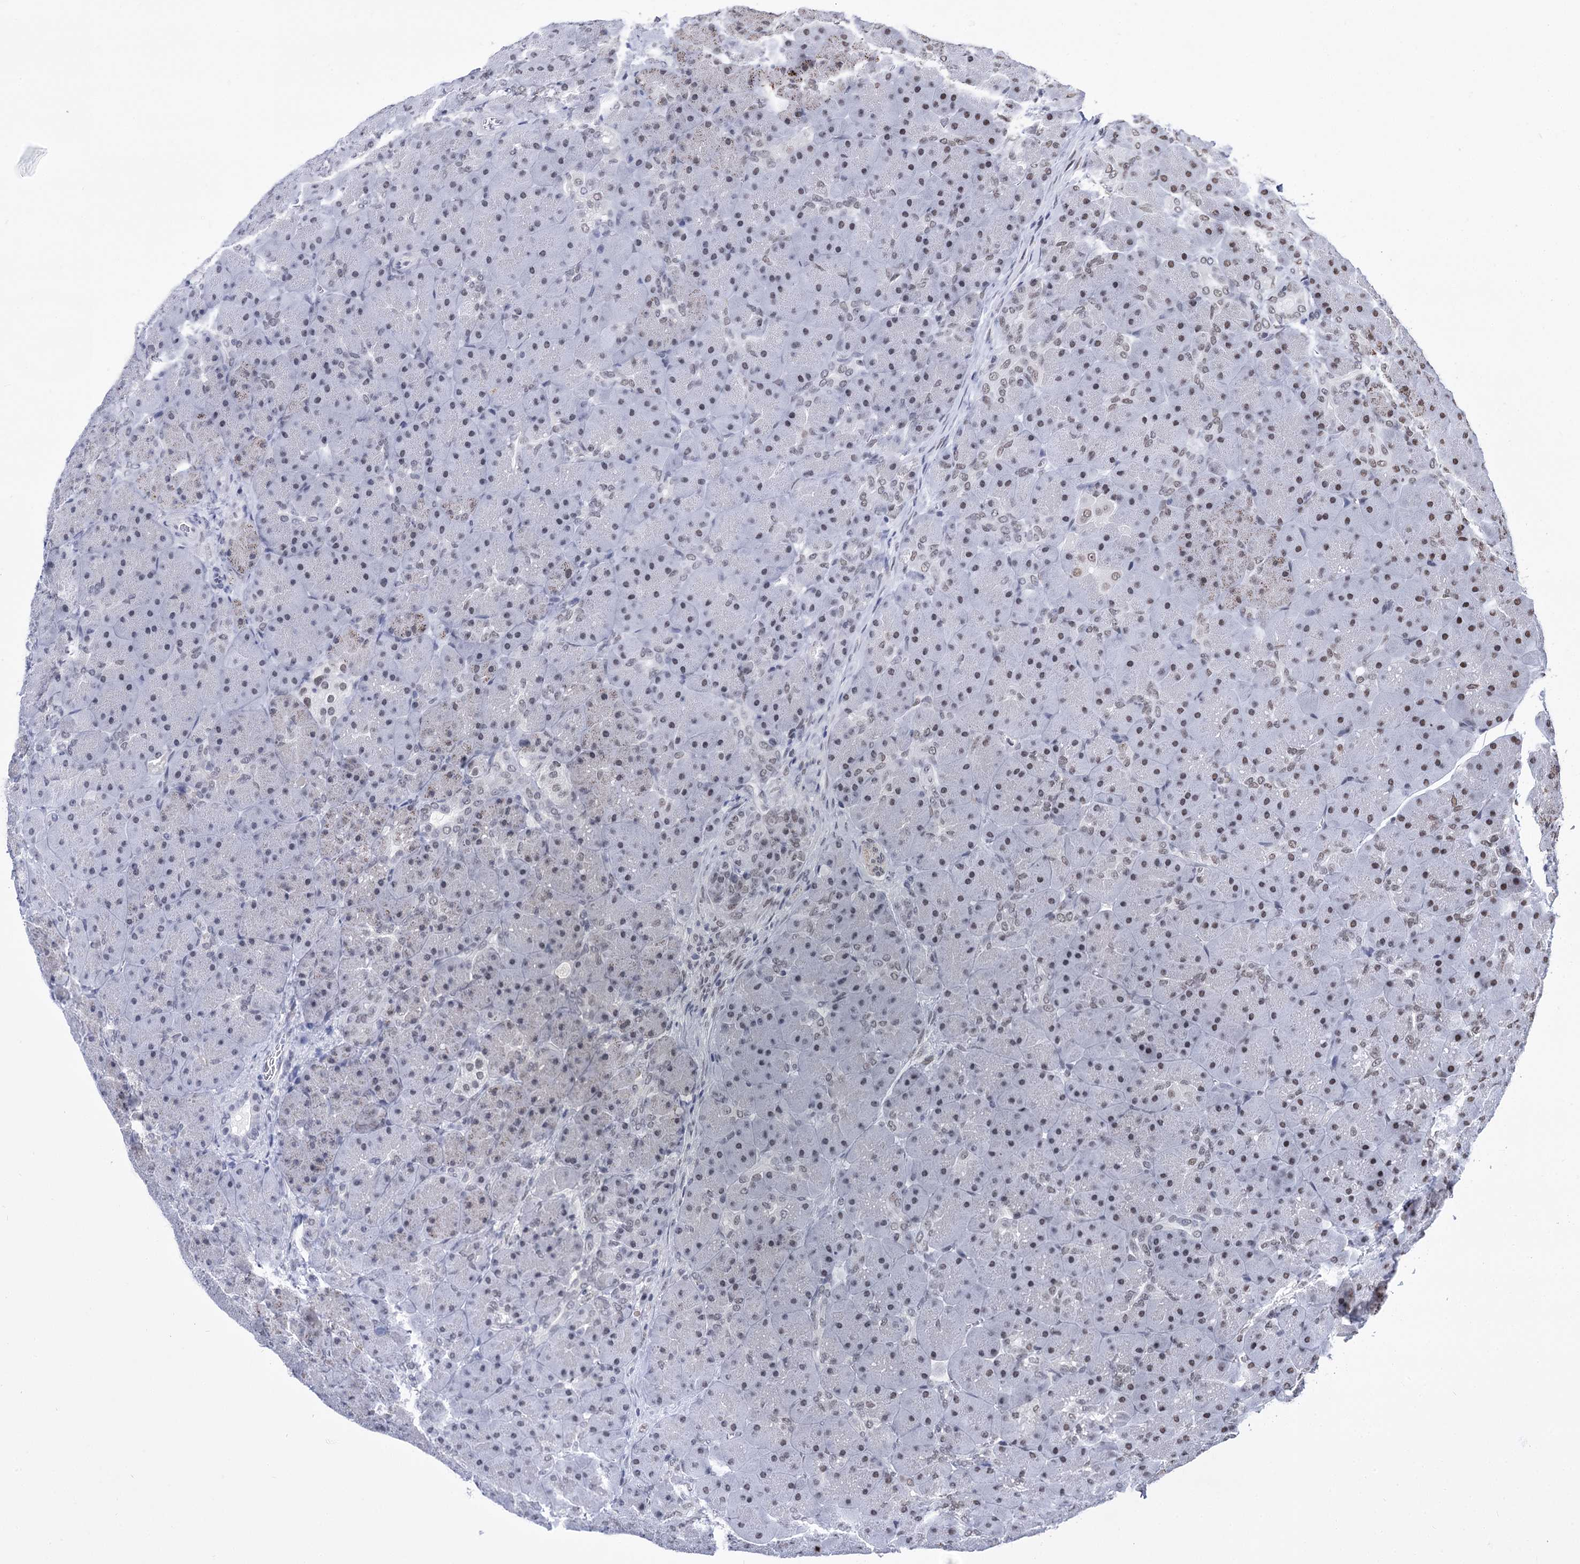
{"staining": {"intensity": "negative", "quantity": "none", "location": "none"}, "tissue": "pancreas", "cell_type": "Exocrine glandular cells", "image_type": "normal", "snomed": [{"axis": "morphology", "description": "Normal tissue, NOS"}, {"axis": "topography", "description": "Pancreas"}], "caption": "Immunohistochemical staining of normal human pancreas reveals no significant staining in exocrine glandular cells. (DAB (3,3'-diaminobenzidine) IHC visualized using brightfield microscopy, high magnification).", "gene": "POU4F3", "patient": {"sex": "male", "age": 66}}